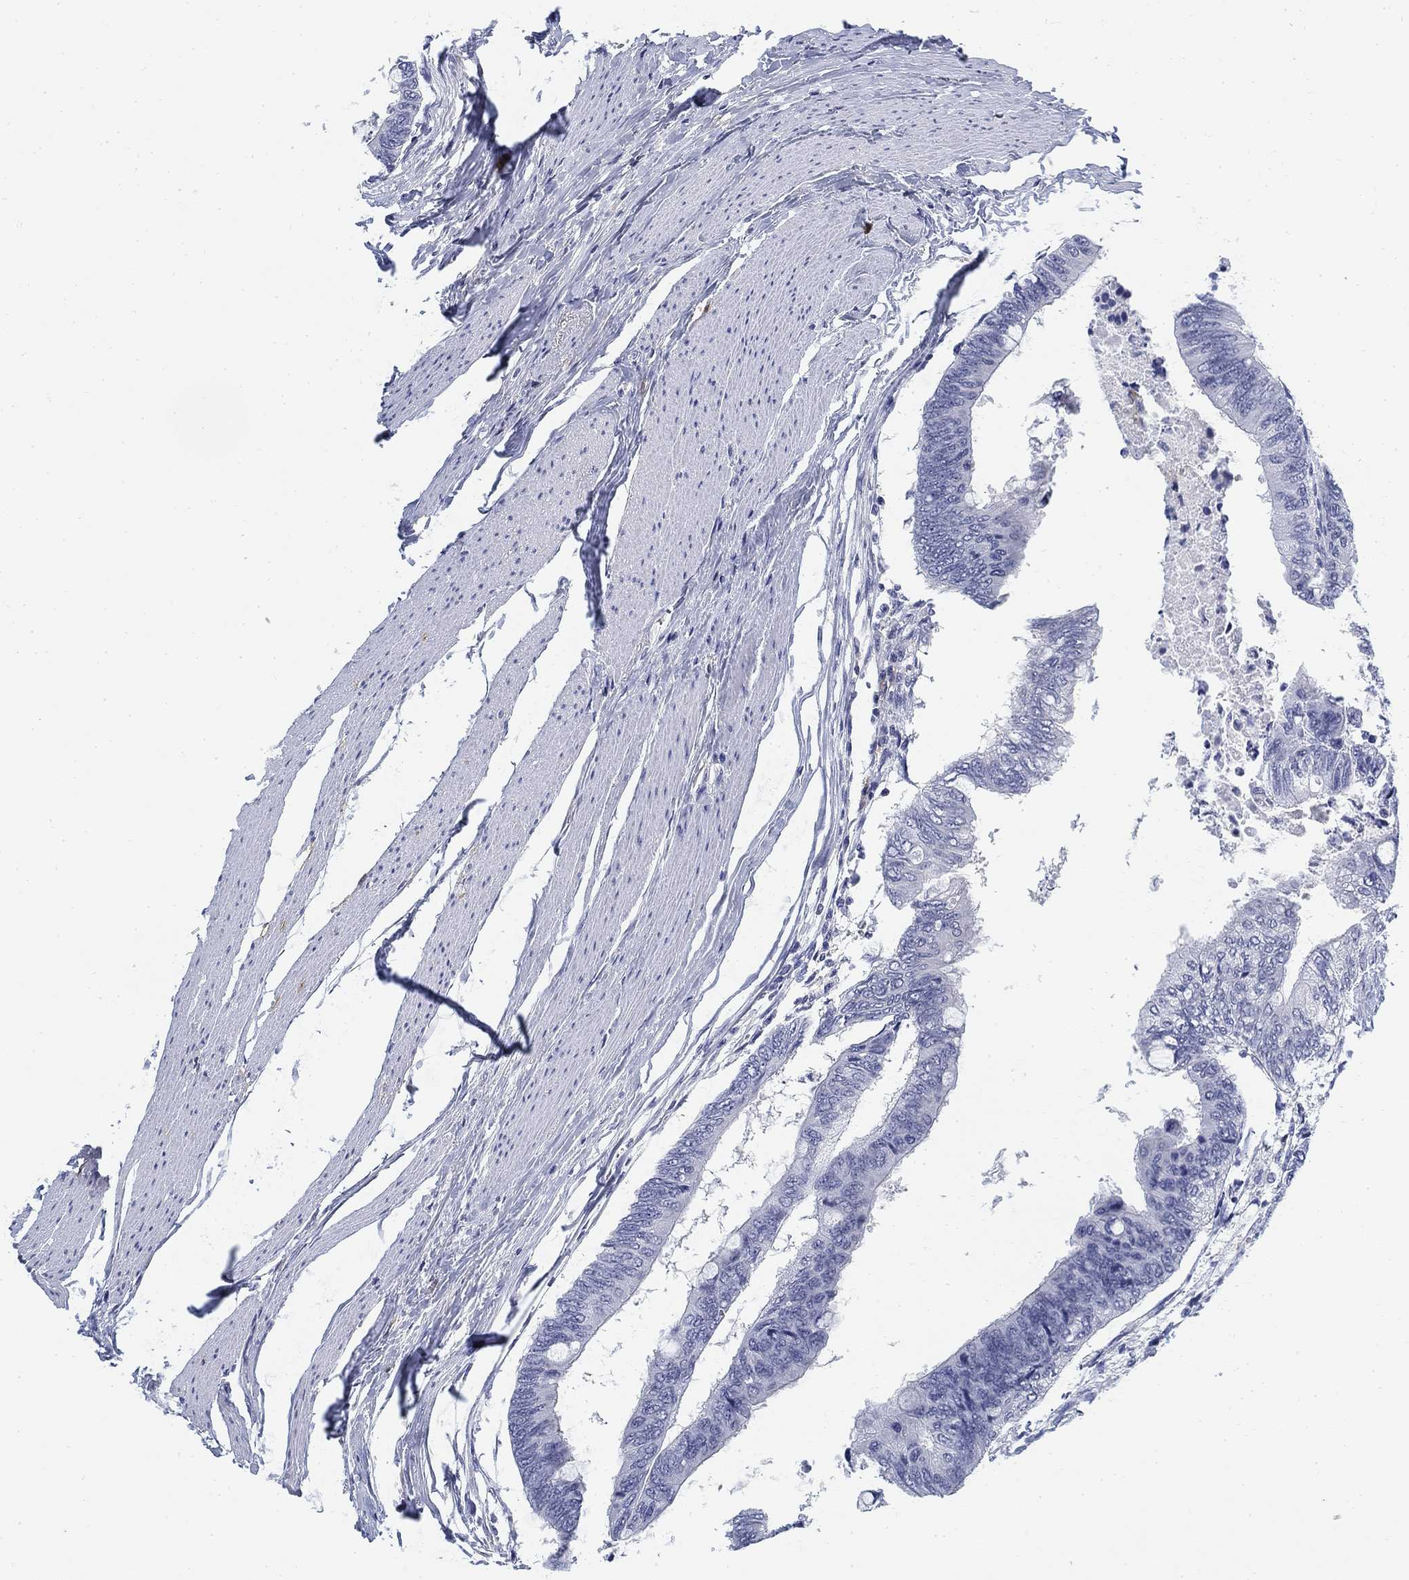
{"staining": {"intensity": "negative", "quantity": "none", "location": "none"}, "tissue": "colorectal cancer", "cell_type": "Tumor cells", "image_type": "cancer", "snomed": [{"axis": "morphology", "description": "Normal tissue, NOS"}, {"axis": "morphology", "description": "Adenocarcinoma, NOS"}, {"axis": "topography", "description": "Rectum"}, {"axis": "topography", "description": "Peripheral nerve tissue"}], "caption": "Human colorectal cancer stained for a protein using immunohistochemistry (IHC) displays no positivity in tumor cells.", "gene": "SLC2A5", "patient": {"sex": "male", "age": 92}}